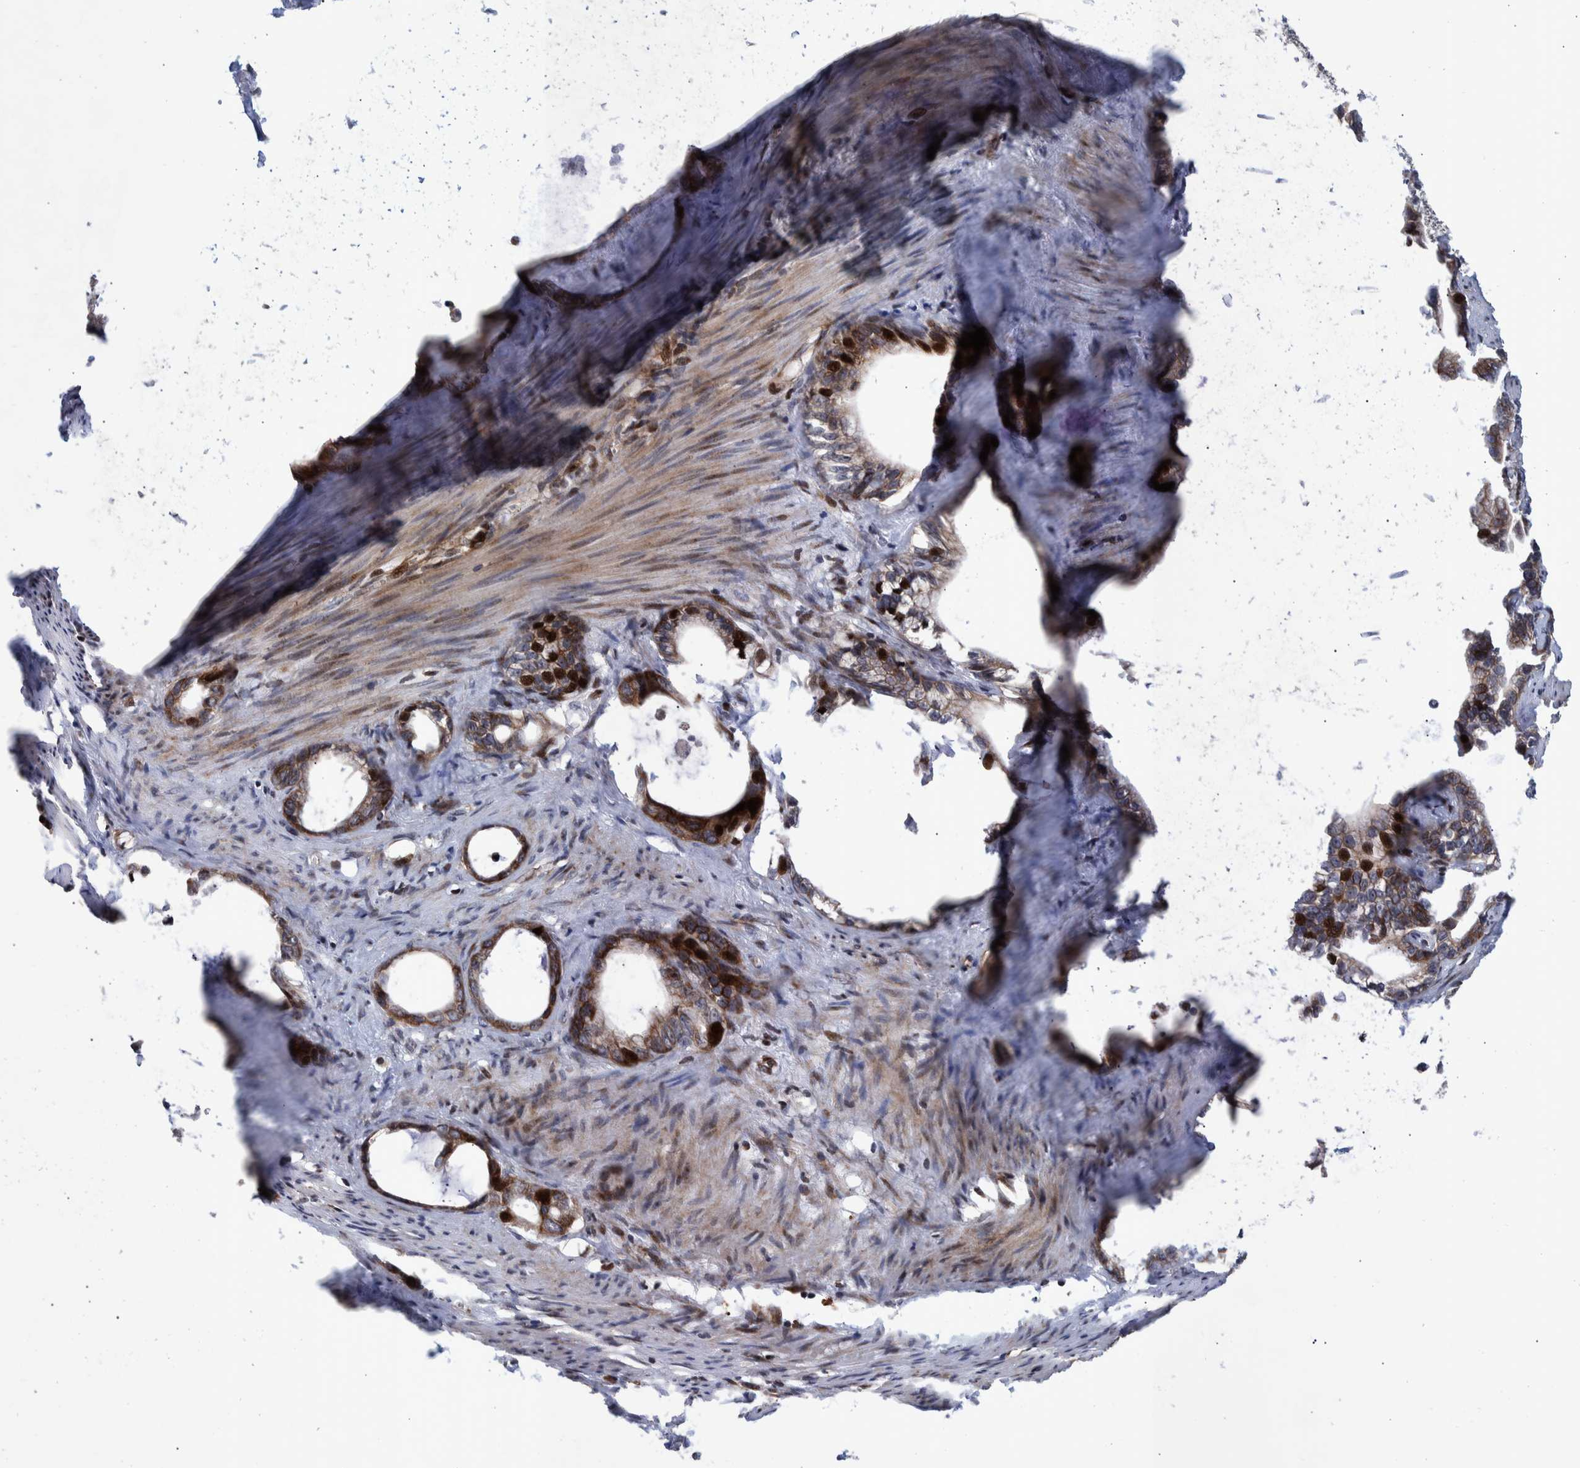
{"staining": {"intensity": "moderate", "quantity": ">75%", "location": "cytoplasmic/membranous,nuclear"}, "tissue": "stomach cancer", "cell_type": "Tumor cells", "image_type": "cancer", "snomed": [{"axis": "morphology", "description": "Adenocarcinoma, NOS"}, {"axis": "topography", "description": "Stomach"}], "caption": "Approximately >75% of tumor cells in human stomach adenocarcinoma exhibit moderate cytoplasmic/membranous and nuclear protein expression as visualized by brown immunohistochemical staining.", "gene": "SHISA6", "patient": {"sex": "female", "age": 75}}